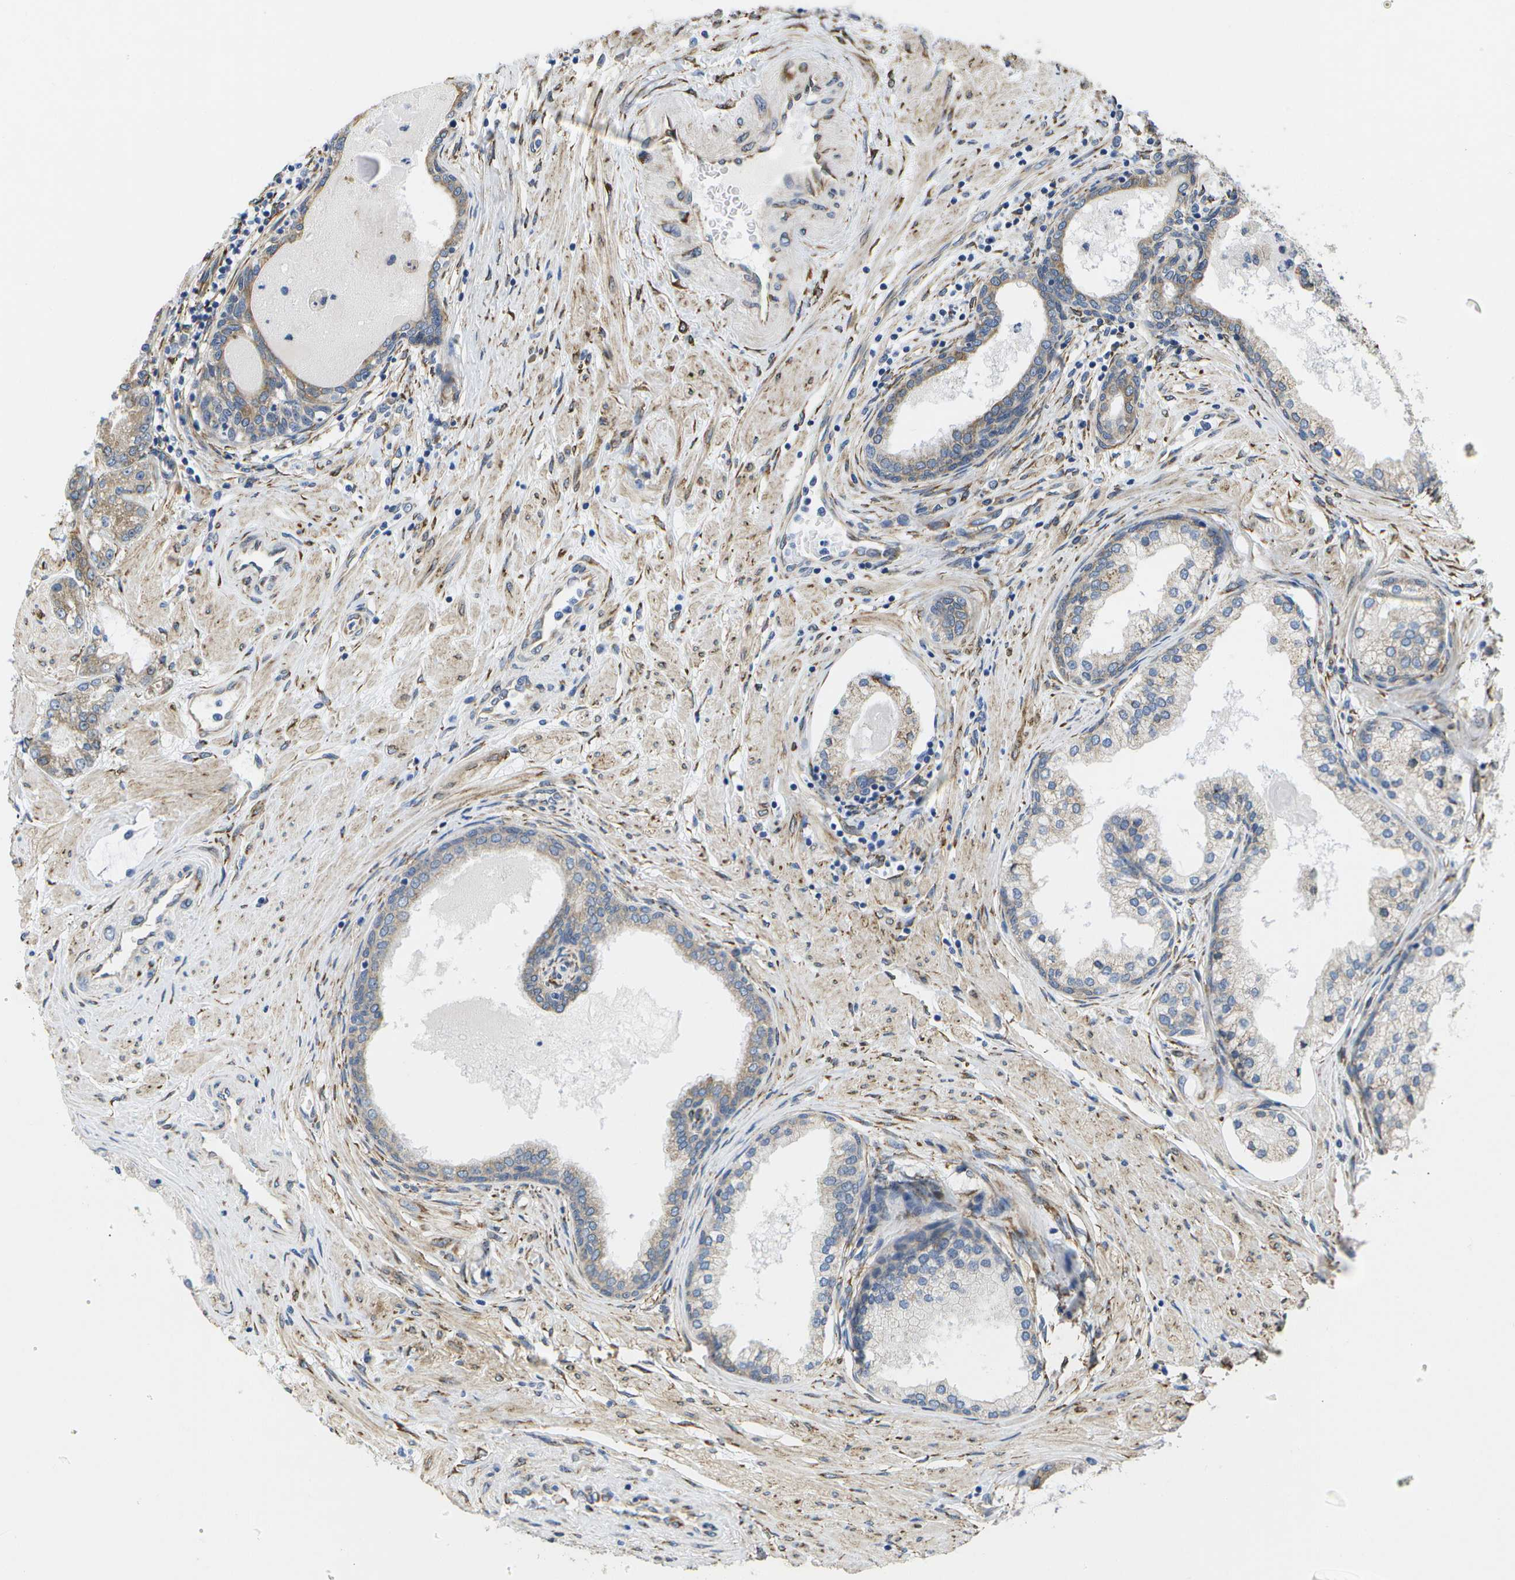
{"staining": {"intensity": "weak", "quantity": "25%-75%", "location": "cytoplasmic/membranous"}, "tissue": "prostate cancer", "cell_type": "Tumor cells", "image_type": "cancer", "snomed": [{"axis": "morphology", "description": "Adenocarcinoma, Low grade"}, {"axis": "topography", "description": "Prostate"}], "caption": "The photomicrograph displays staining of prostate cancer (adenocarcinoma (low-grade)), revealing weak cytoplasmic/membranous protein expression (brown color) within tumor cells.", "gene": "ZDHHC17", "patient": {"sex": "male", "age": 63}}